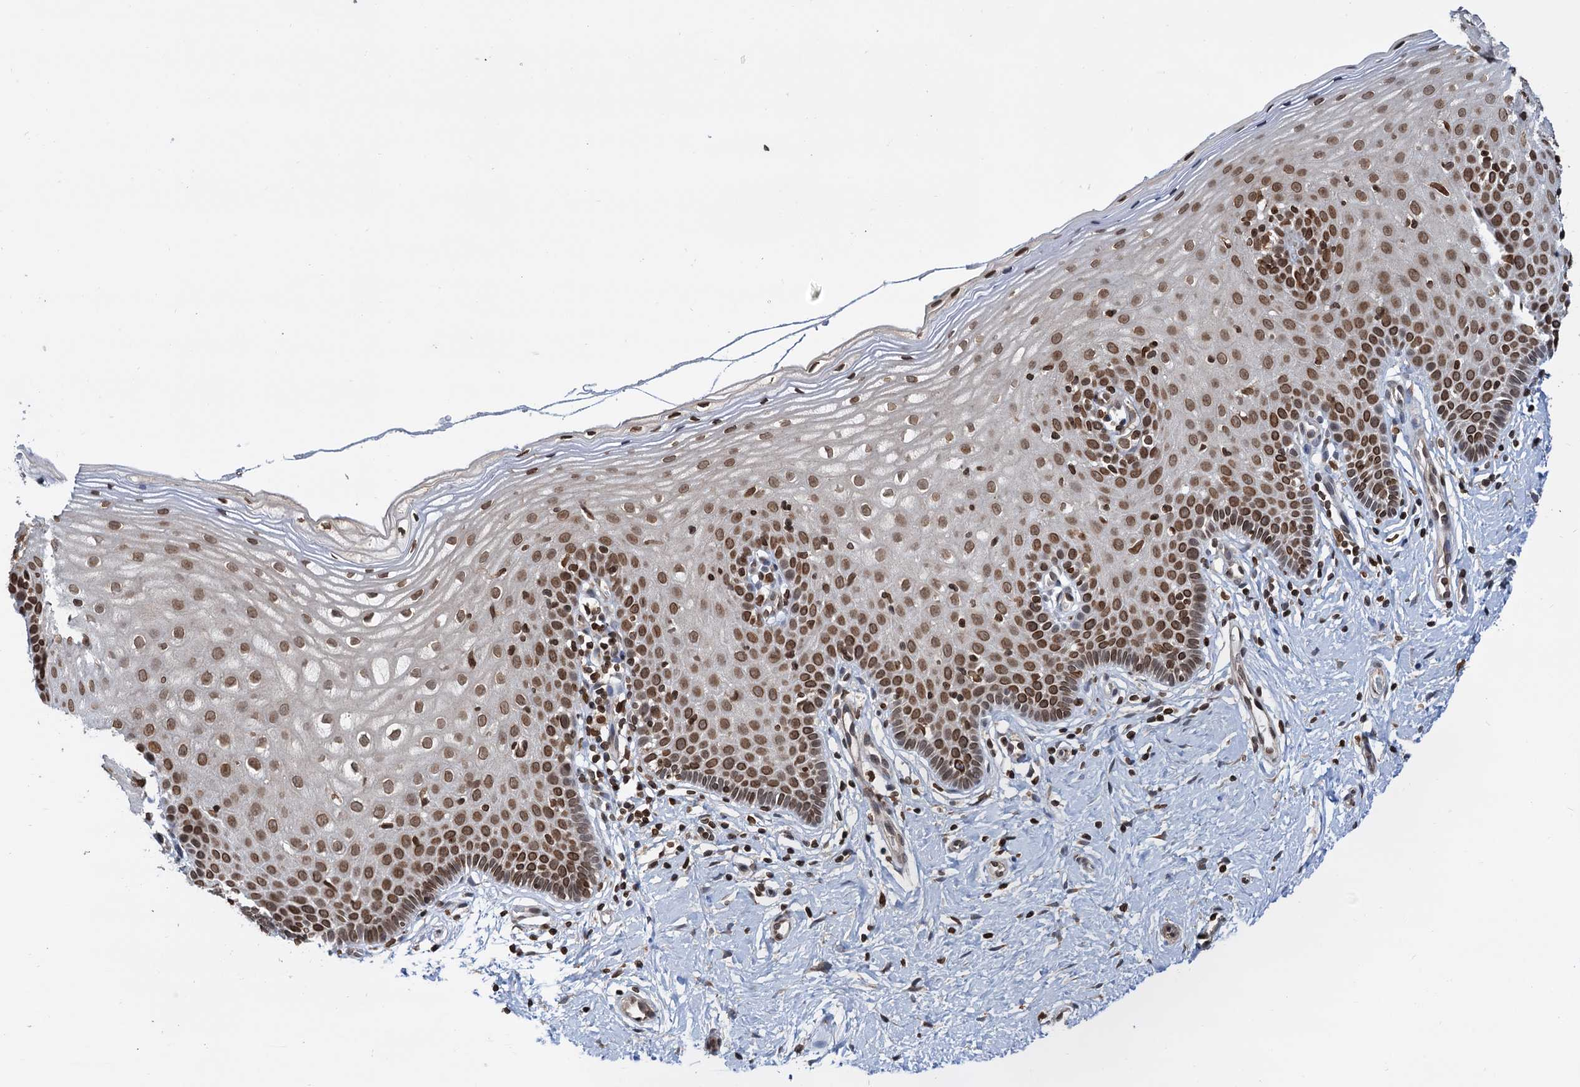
{"staining": {"intensity": "moderate", "quantity": ">75%", "location": "nuclear"}, "tissue": "cervix", "cell_type": "Glandular cells", "image_type": "normal", "snomed": [{"axis": "morphology", "description": "Normal tissue, NOS"}, {"axis": "topography", "description": "Cervix"}], "caption": "Immunohistochemical staining of benign cervix exhibits moderate nuclear protein expression in approximately >75% of glandular cells. Nuclei are stained in blue.", "gene": "ZC3H13", "patient": {"sex": "female", "age": 36}}